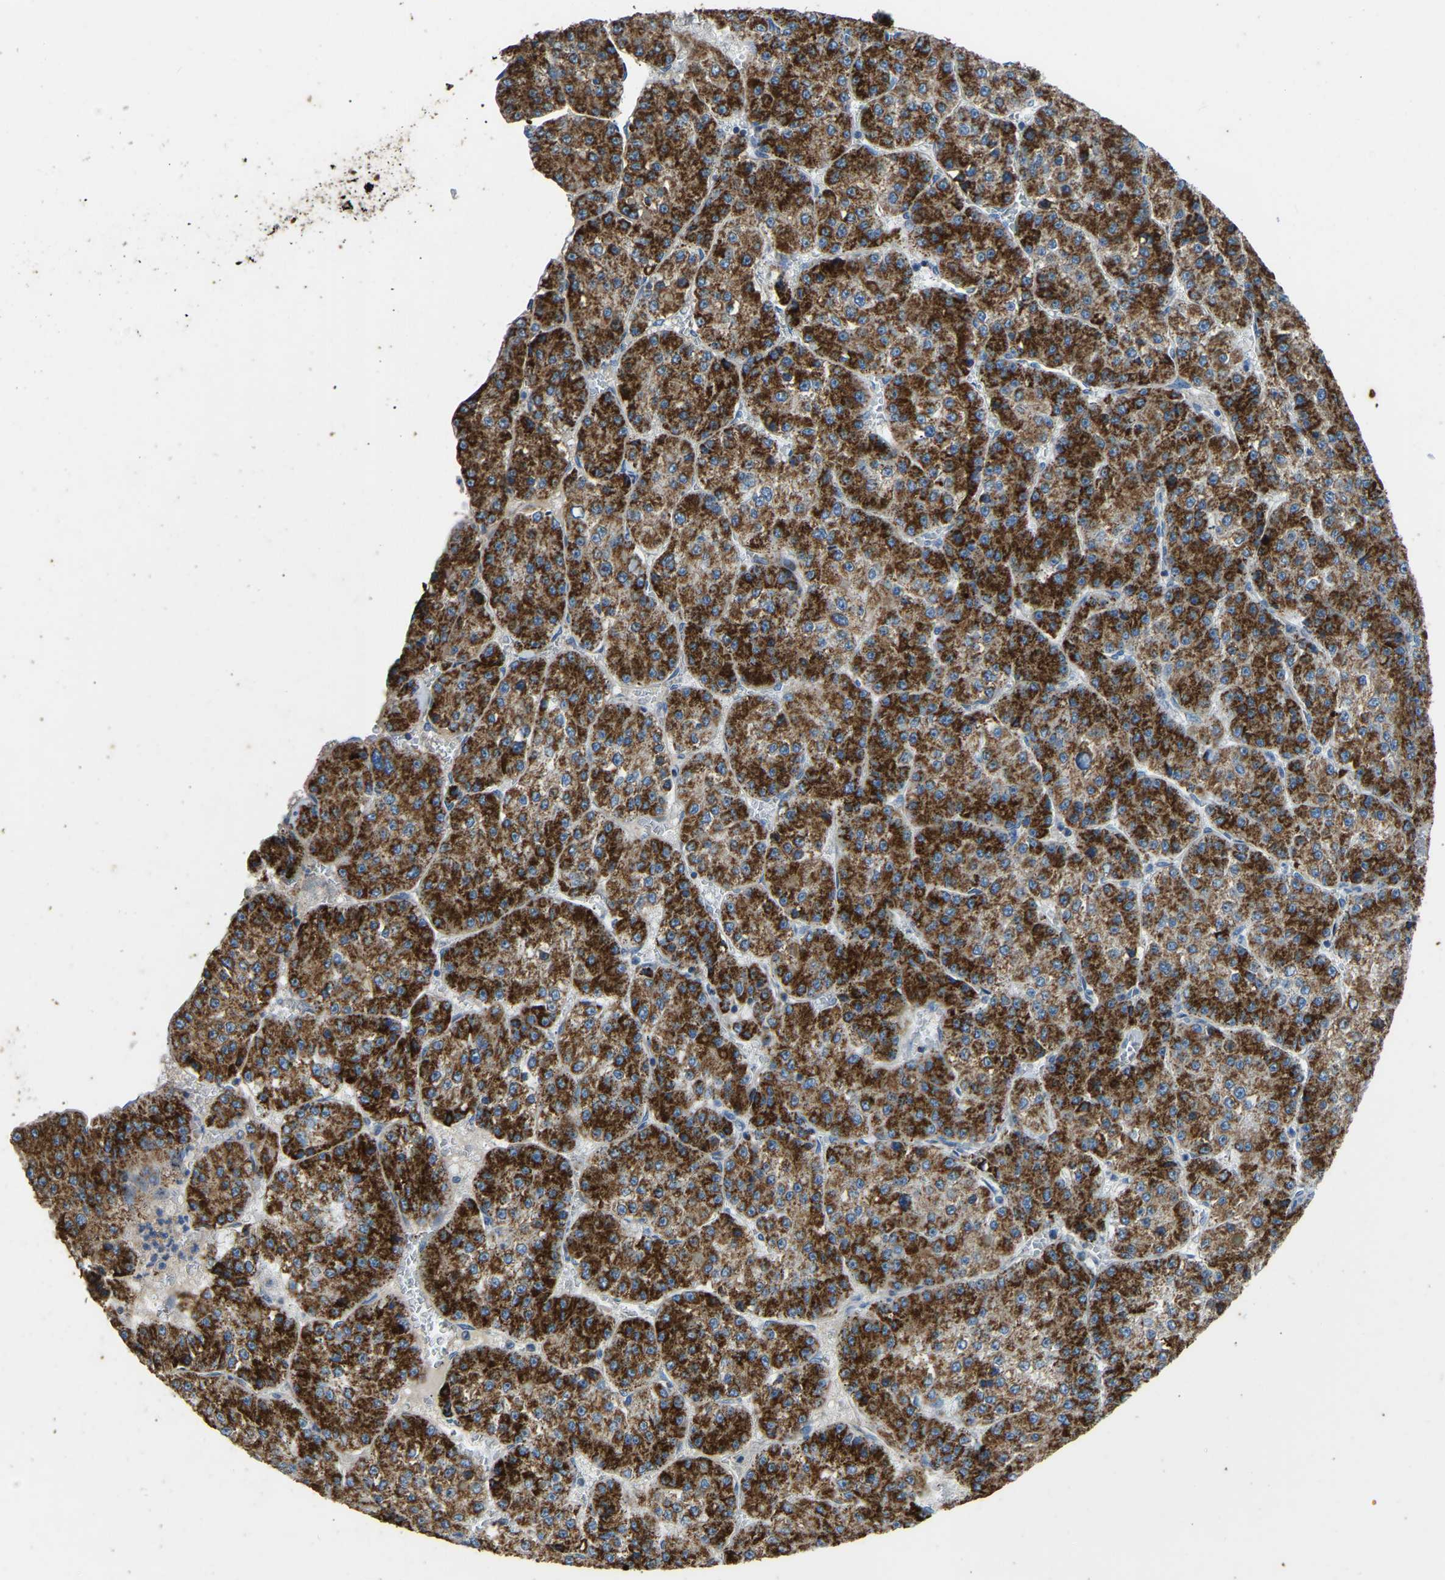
{"staining": {"intensity": "strong", "quantity": ">75%", "location": "cytoplasmic/membranous"}, "tissue": "liver cancer", "cell_type": "Tumor cells", "image_type": "cancer", "snomed": [{"axis": "morphology", "description": "Carcinoma, Hepatocellular, NOS"}, {"axis": "topography", "description": "Liver"}], "caption": "A high-resolution photomicrograph shows IHC staining of liver cancer (hepatocellular carcinoma), which displays strong cytoplasmic/membranous positivity in about >75% of tumor cells. (brown staining indicates protein expression, while blue staining denotes nuclei).", "gene": "ZNF200", "patient": {"sex": "female", "age": 73}}